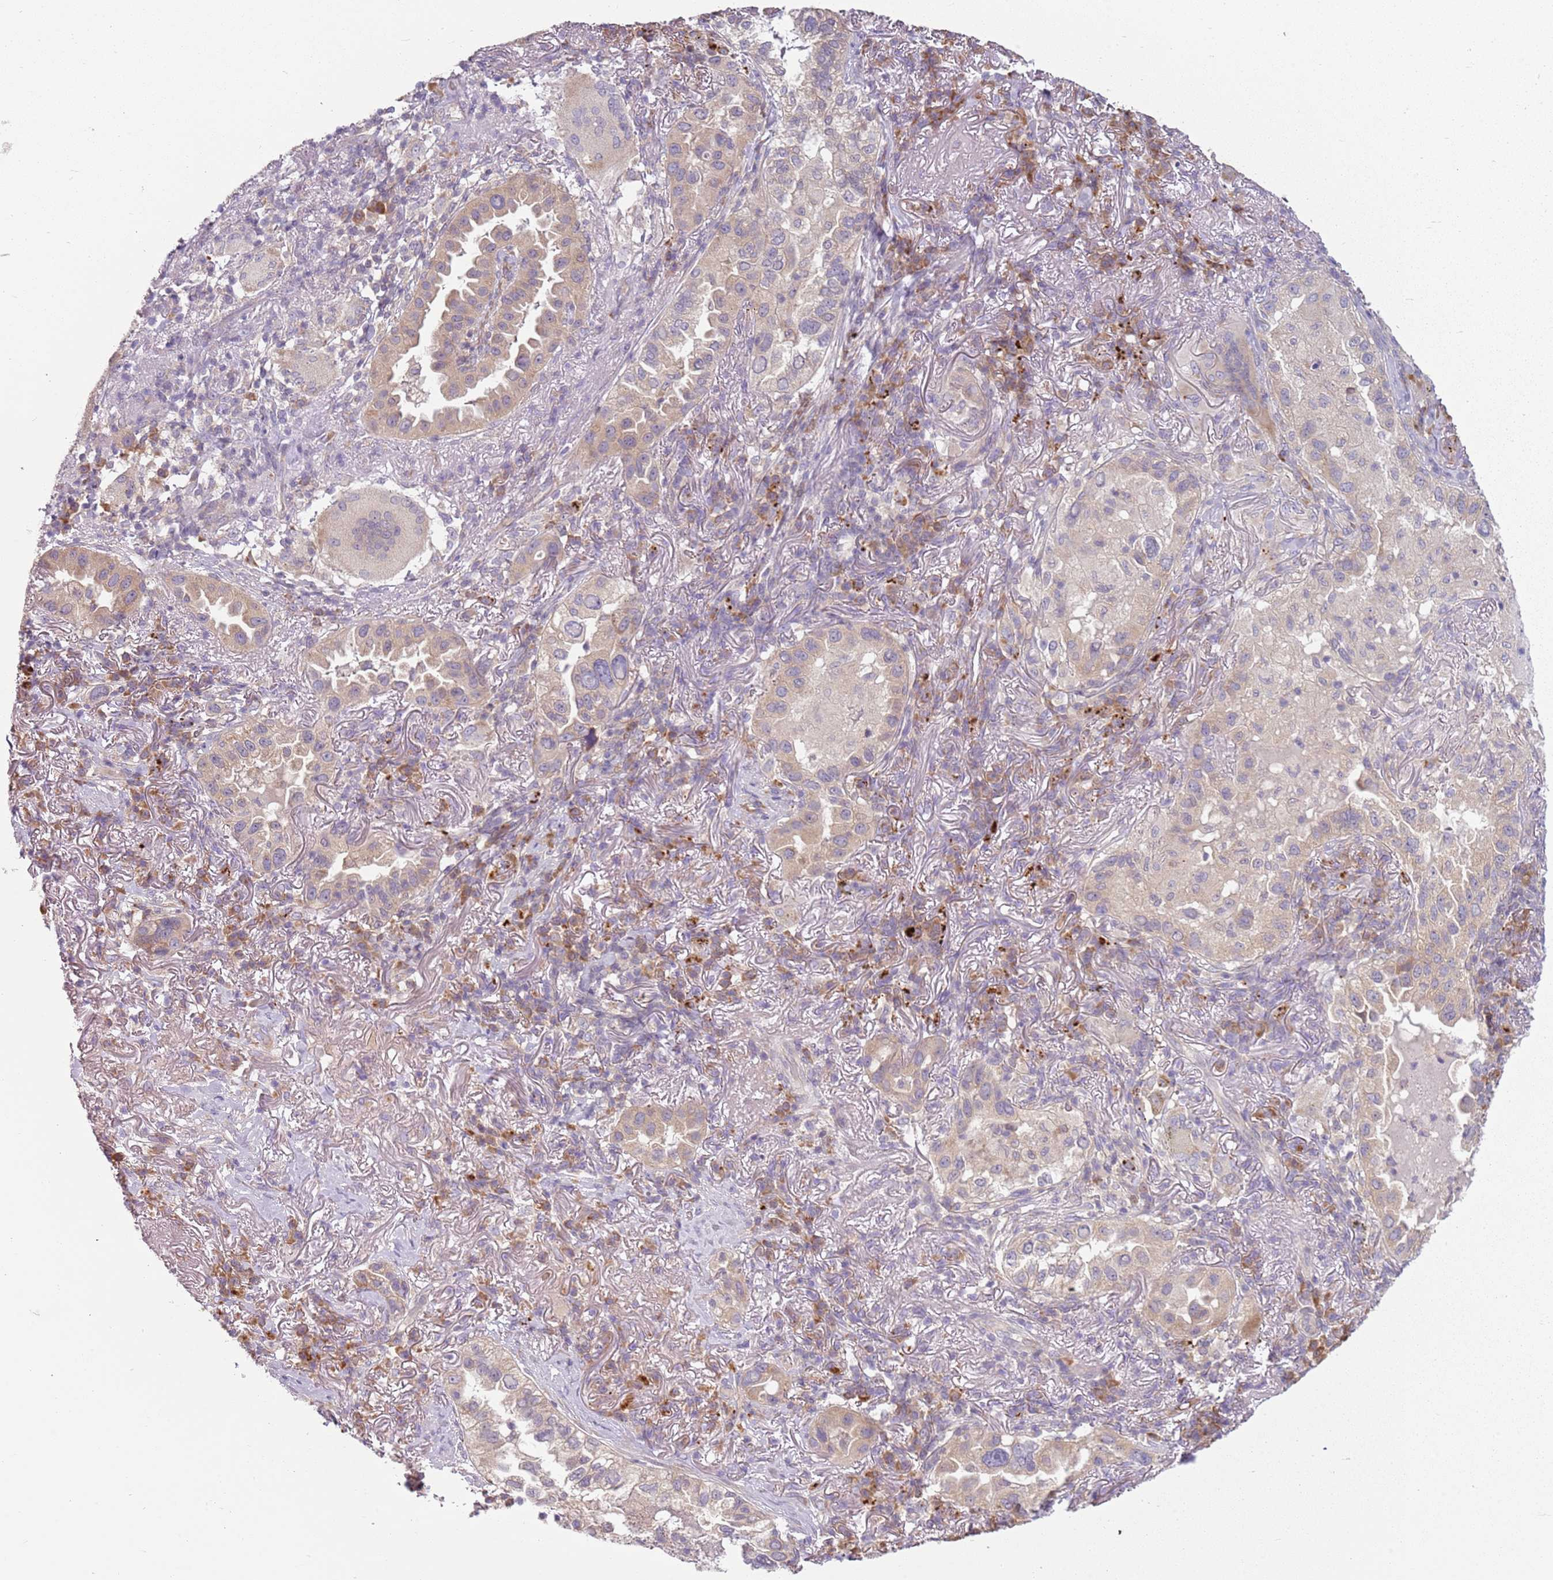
{"staining": {"intensity": "negative", "quantity": "none", "location": "none"}, "tissue": "lung cancer", "cell_type": "Tumor cells", "image_type": "cancer", "snomed": [{"axis": "morphology", "description": "Adenocarcinoma, NOS"}, {"axis": "topography", "description": "Lung"}], "caption": "Immunohistochemistry of lung cancer (adenocarcinoma) shows no expression in tumor cells. (DAB (3,3'-diaminobenzidine) IHC visualized using brightfield microscopy, high magnification).", "gene": "RPS28", "patient": {"sex": "female", "age": 69}}